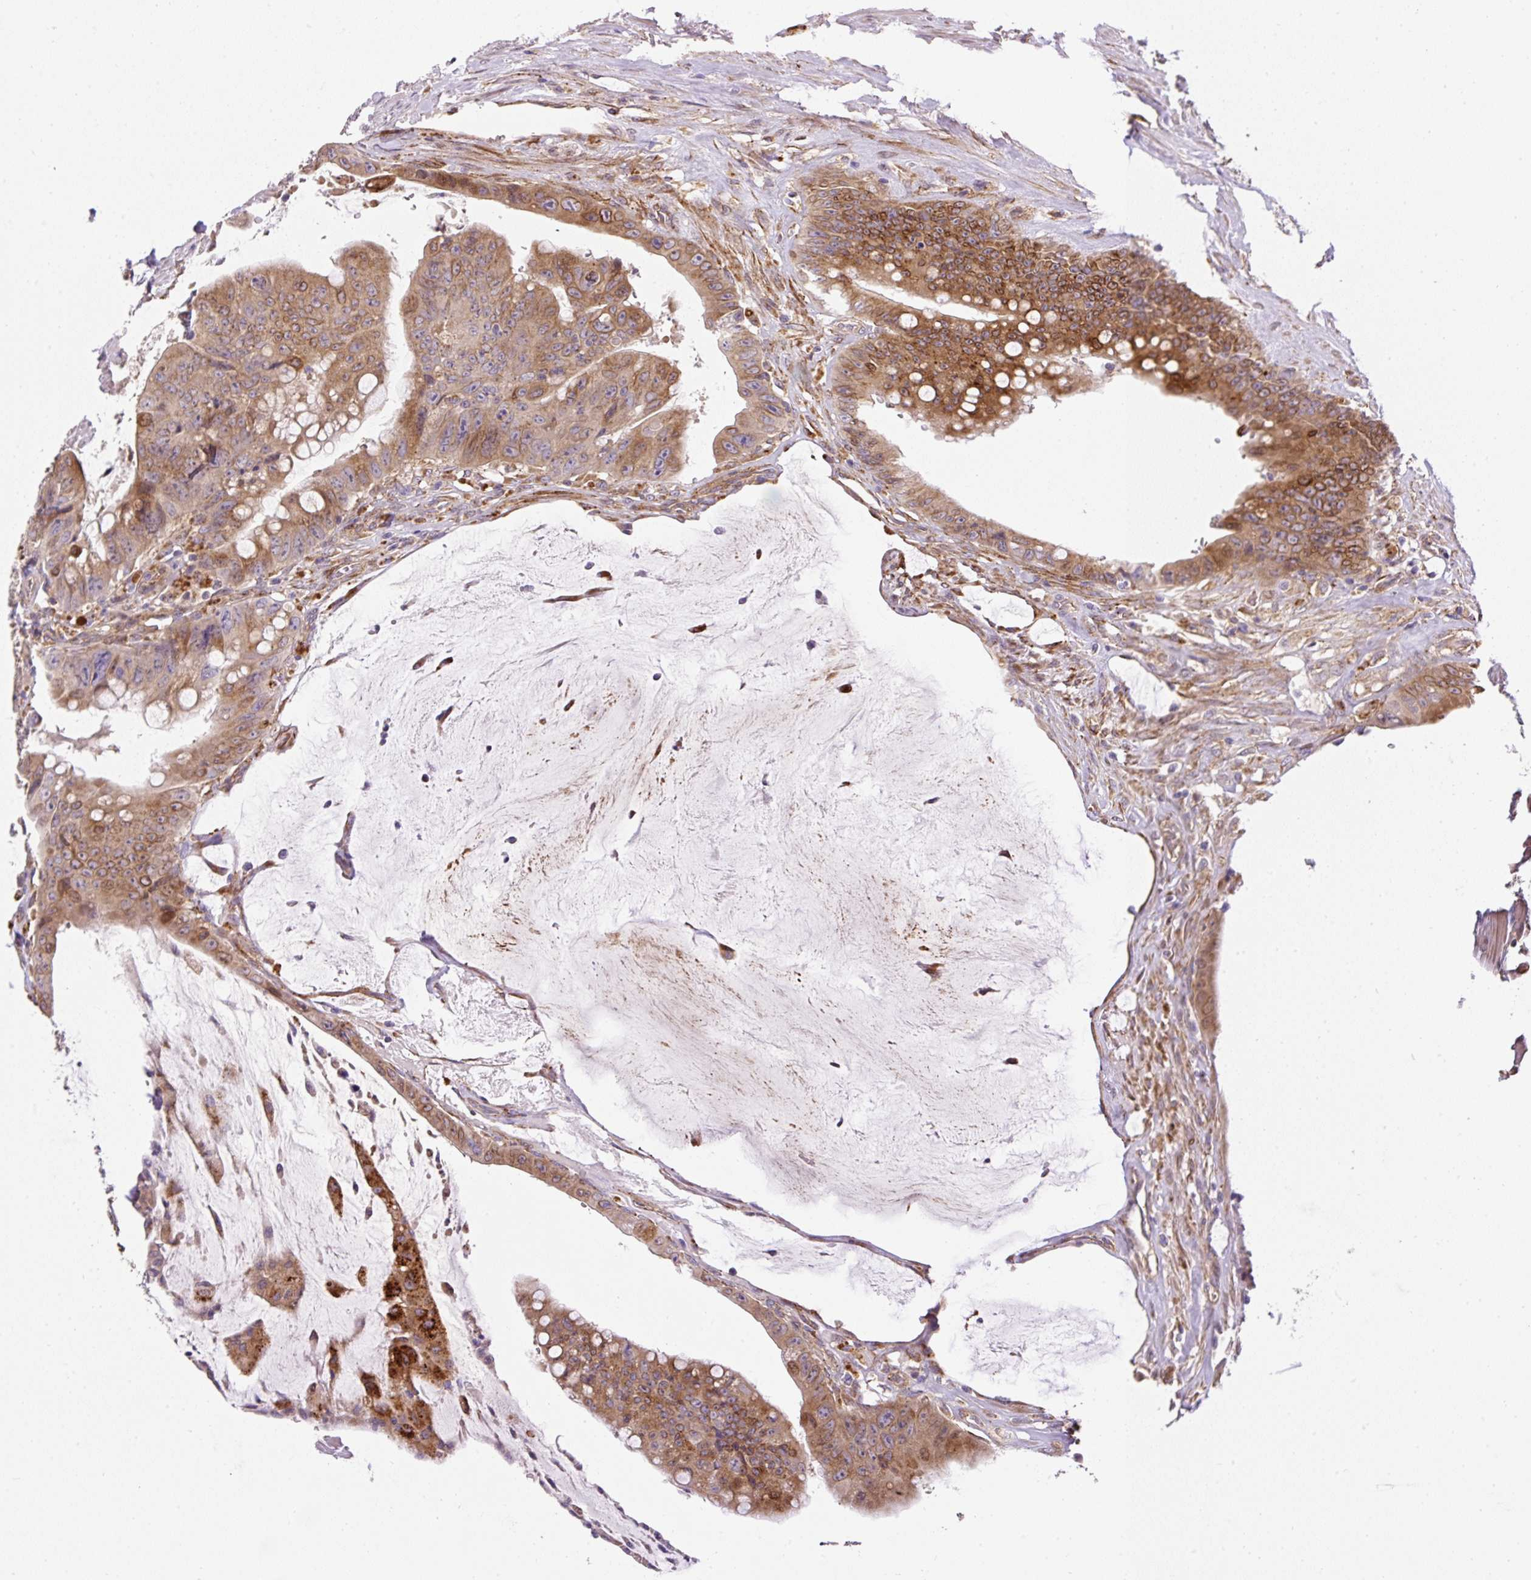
{"staining": {"intensity": "moderate", "quantity": ">75%", "location": "cytoplasmic/membranous"}, "tissue": "colorectal cancer", "cell_type": "Tumor cells", "image_type": "cancer", "snomed": [{"axis": "morphology", "description": "Adenocarcinoma, NOS"}, {"axis": "topography", "description": "Rectum"}], "caption": "Protein staining displays moderate cytoplasmic/membranous positivity in about >75% of tumor cells in colorectal cancer. (DAB (3,3'-diaminobenzidine) IHC with brightfield microscopy, high magnification).", "gene": "RNF170", "patient": {"sex": "male", "age": 78}}